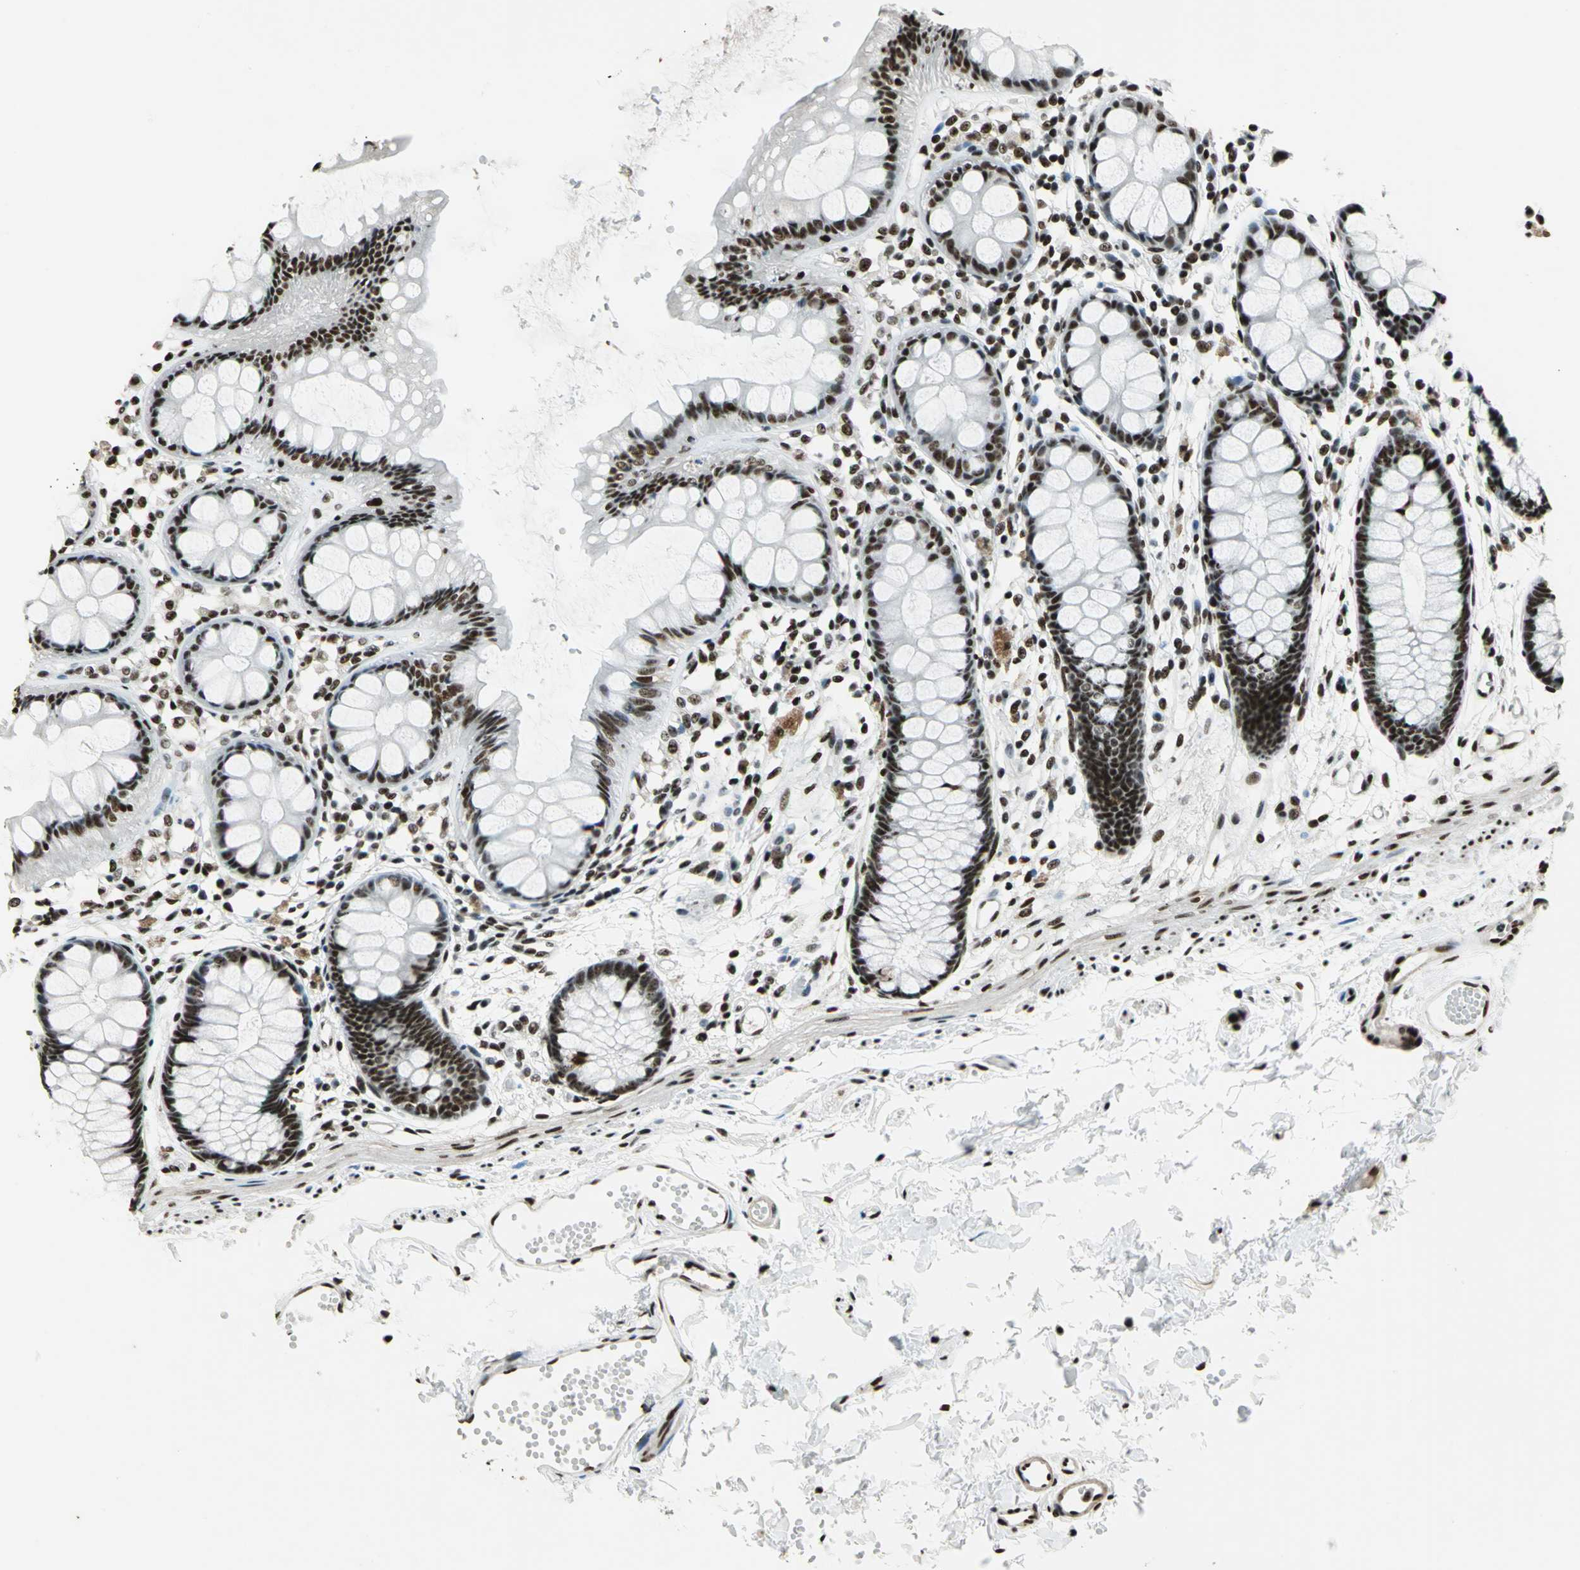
{"staining": {"intensity": "strong", "quantity": ">75%", "location": "nuclear"}, "tissue": "rectum", "cell_type": "Glandular cells", "image_type": "normal", "snomed": [{"axis": "morphology", "description": "Normal tissue, NOS"}, {"axis": "topography", "description": "Rectum"}], "caption": "Brown immunohistochemical staining in unremarkable human rectum exhibits strong nuclear expression in about >75% of glandular cells. The staining was performed using DAB, with brown indicating positive protein expression. Nuclei are stained blue with hematoxylin.", "gene": "UBTF", "patient": {"sex": "female", "age": 66}}